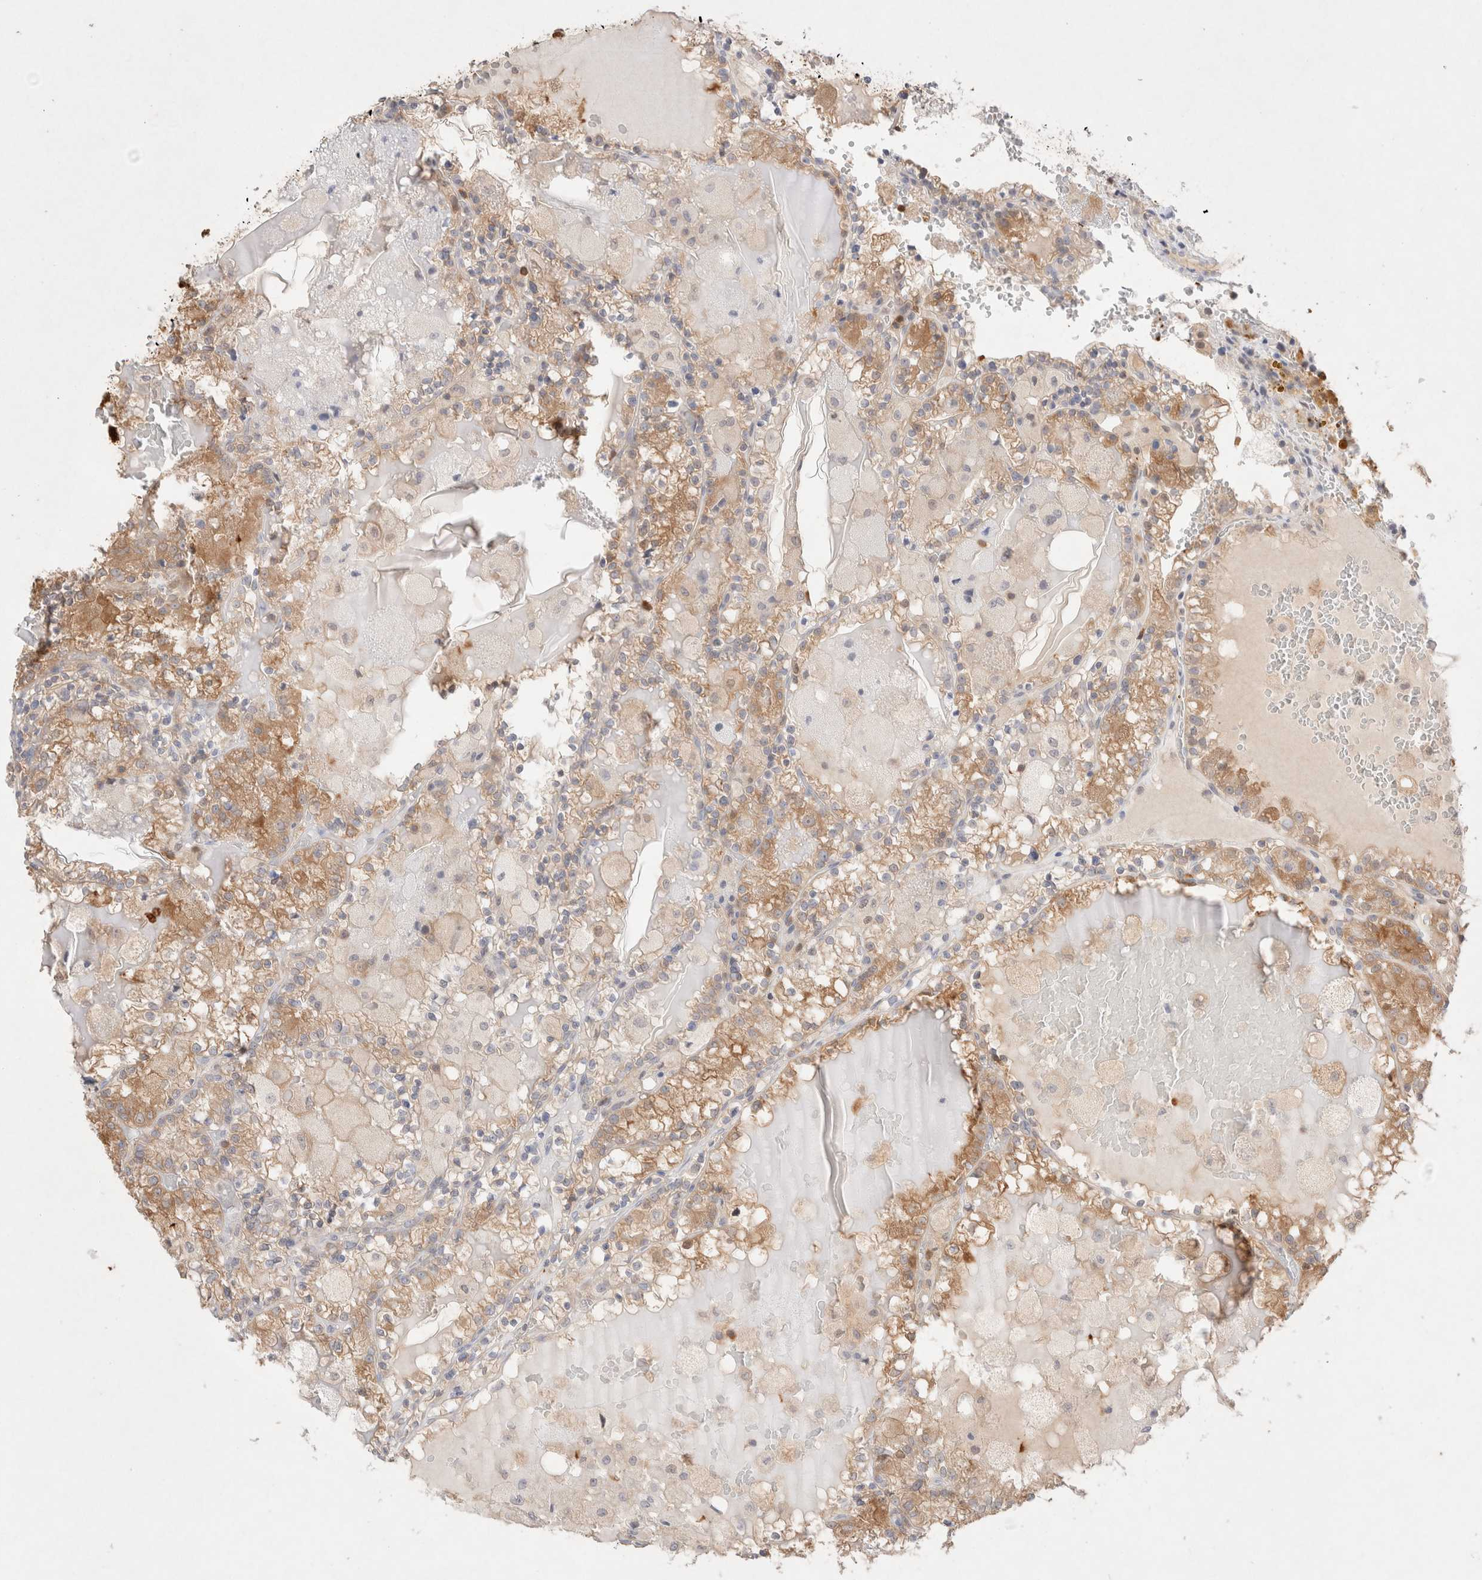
{"staining": {"intensity": "moderate", "quantity": ">75%", "location": "cytoplasmic/membranous"}, "tissue": "renal cancer", "cell_type": "Tumor cells", "image_type": "cancer", "snomed": [{"axis": "morphology", "description": "Adenocarcinoma, NOS"}, {"axis": "topography", "description": "Kidney"}], "caption": "A brown stain labels moderate cytoplasmic/membranous staining of a protein in renal cancer tumor cells.", "gene": "STARD10", "patient": {"sex": "female", "age": 56}}